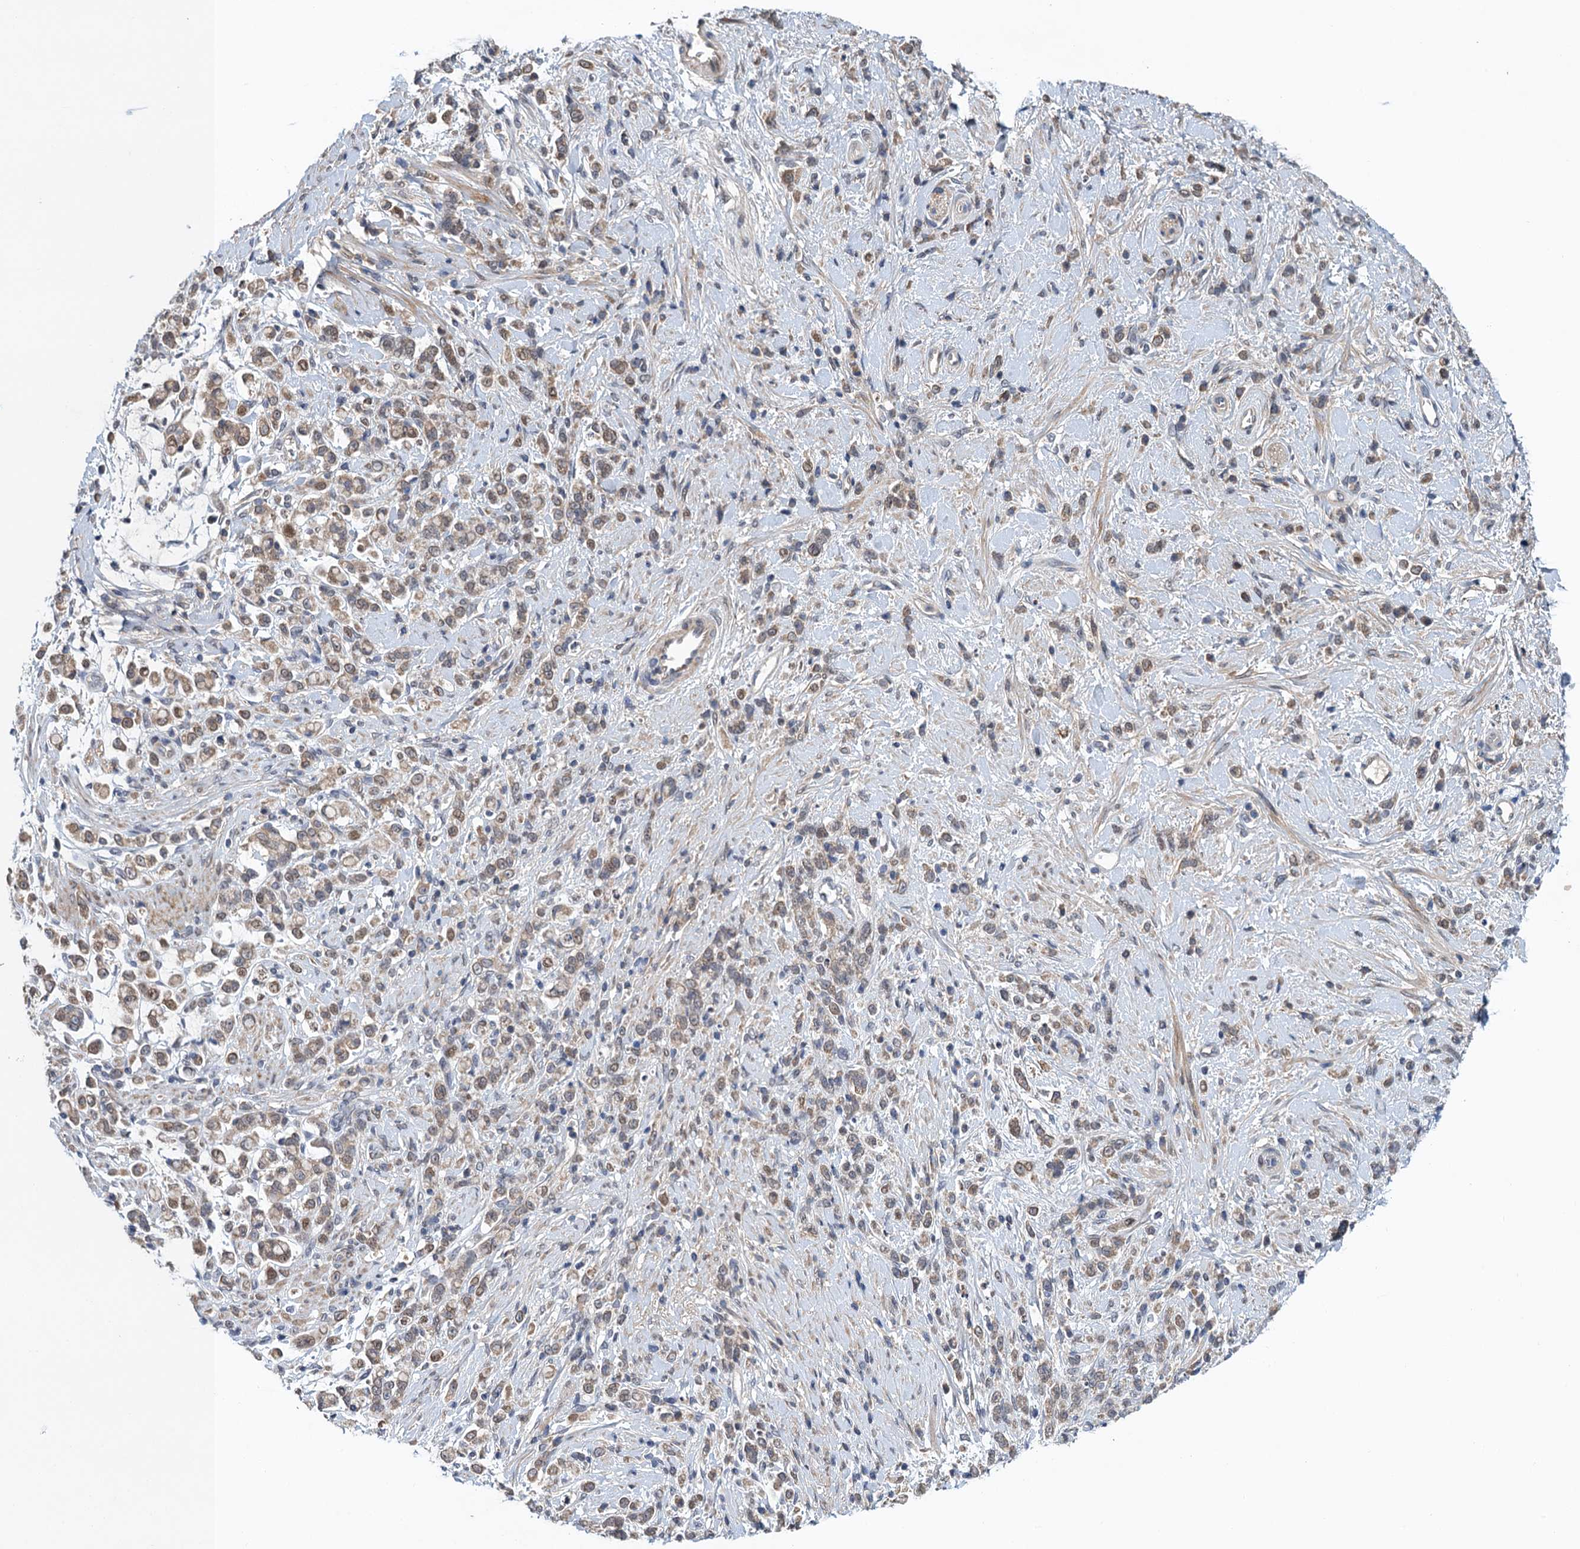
{"staining": {"intensity": "weak", "quantity": "25%-75%", "location": "cytoplasmic/membranous"}, "tissue": "stomach cancer", "cell_type": "Tumor cells", "image_type": "cancer", "snomed": [{"axis": "morphology", "description": "Adenocarcinoma, NOS"}, {"axis": "topography", "description": "Stomach"}], "caption": "Weak cytoplasmic/membranous staining is seen in about 25%-75% of tumor cells in stomach cancer.", "gene": "MDM1", "patient": {"sex": "female", "age": 60}}